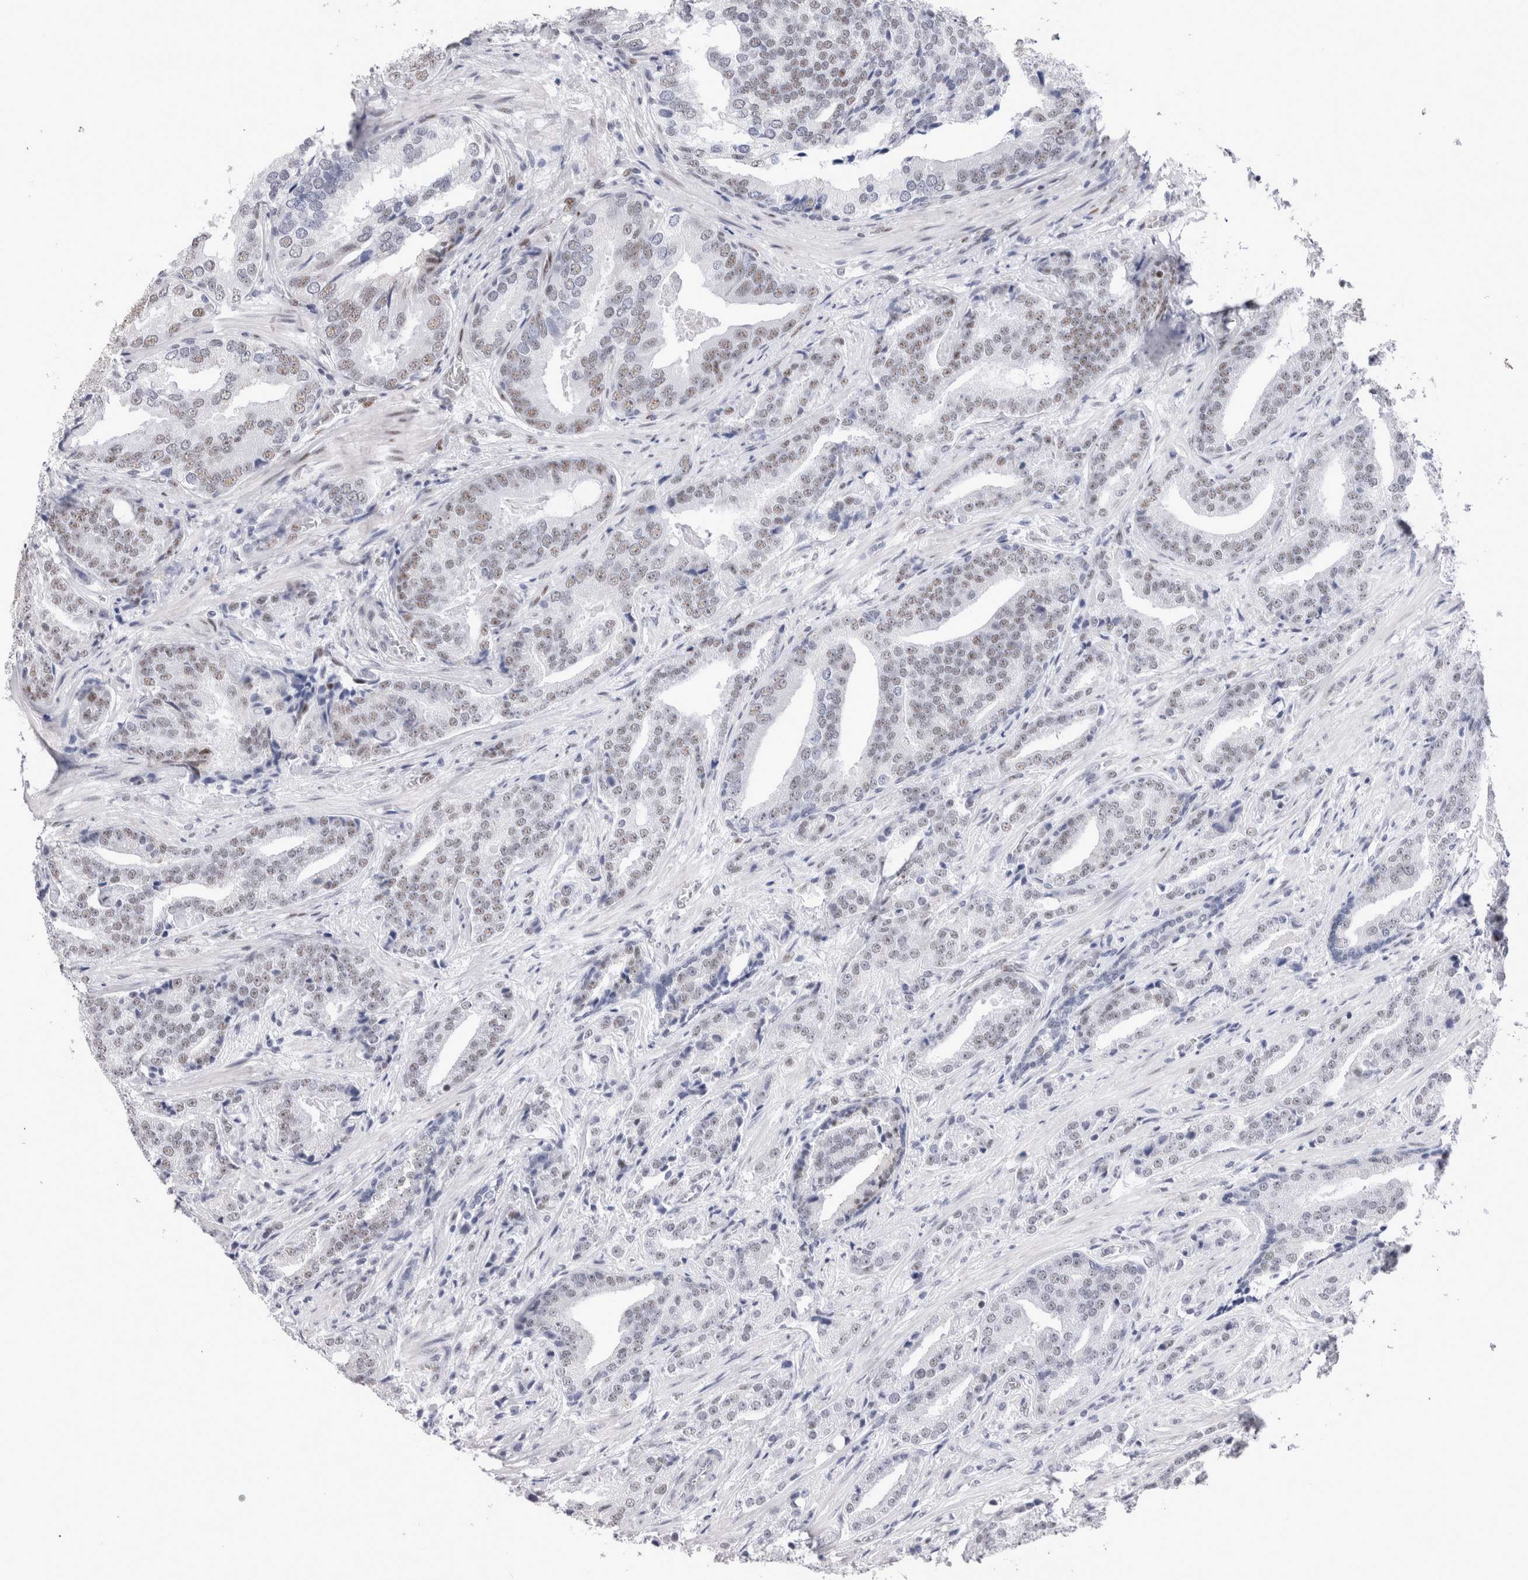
{"staining": {"intensity": "weak", "quantity": ">75%", "location": "nuclear"}, "tissue": "prostate cancer", "cell_type": "Tumor cells", "image_type": "cancer", "snomed": [{"axis": "morphology", "description": "Adenocarcinoma, Low grade"}, {"axis": "topography", "description": "Prostate"}], "caption": "Prostate cancer (low-grade adenocarcinoma) stained for a protein demonstrates weak nuclear positivity in tumor cells. Using DAB (brown) and hematoxylin (blue) stains, captured at high magnification using brightfield microscopy.", "gene": "RBM6", "patient": {"sex": "male", "age": 67}}